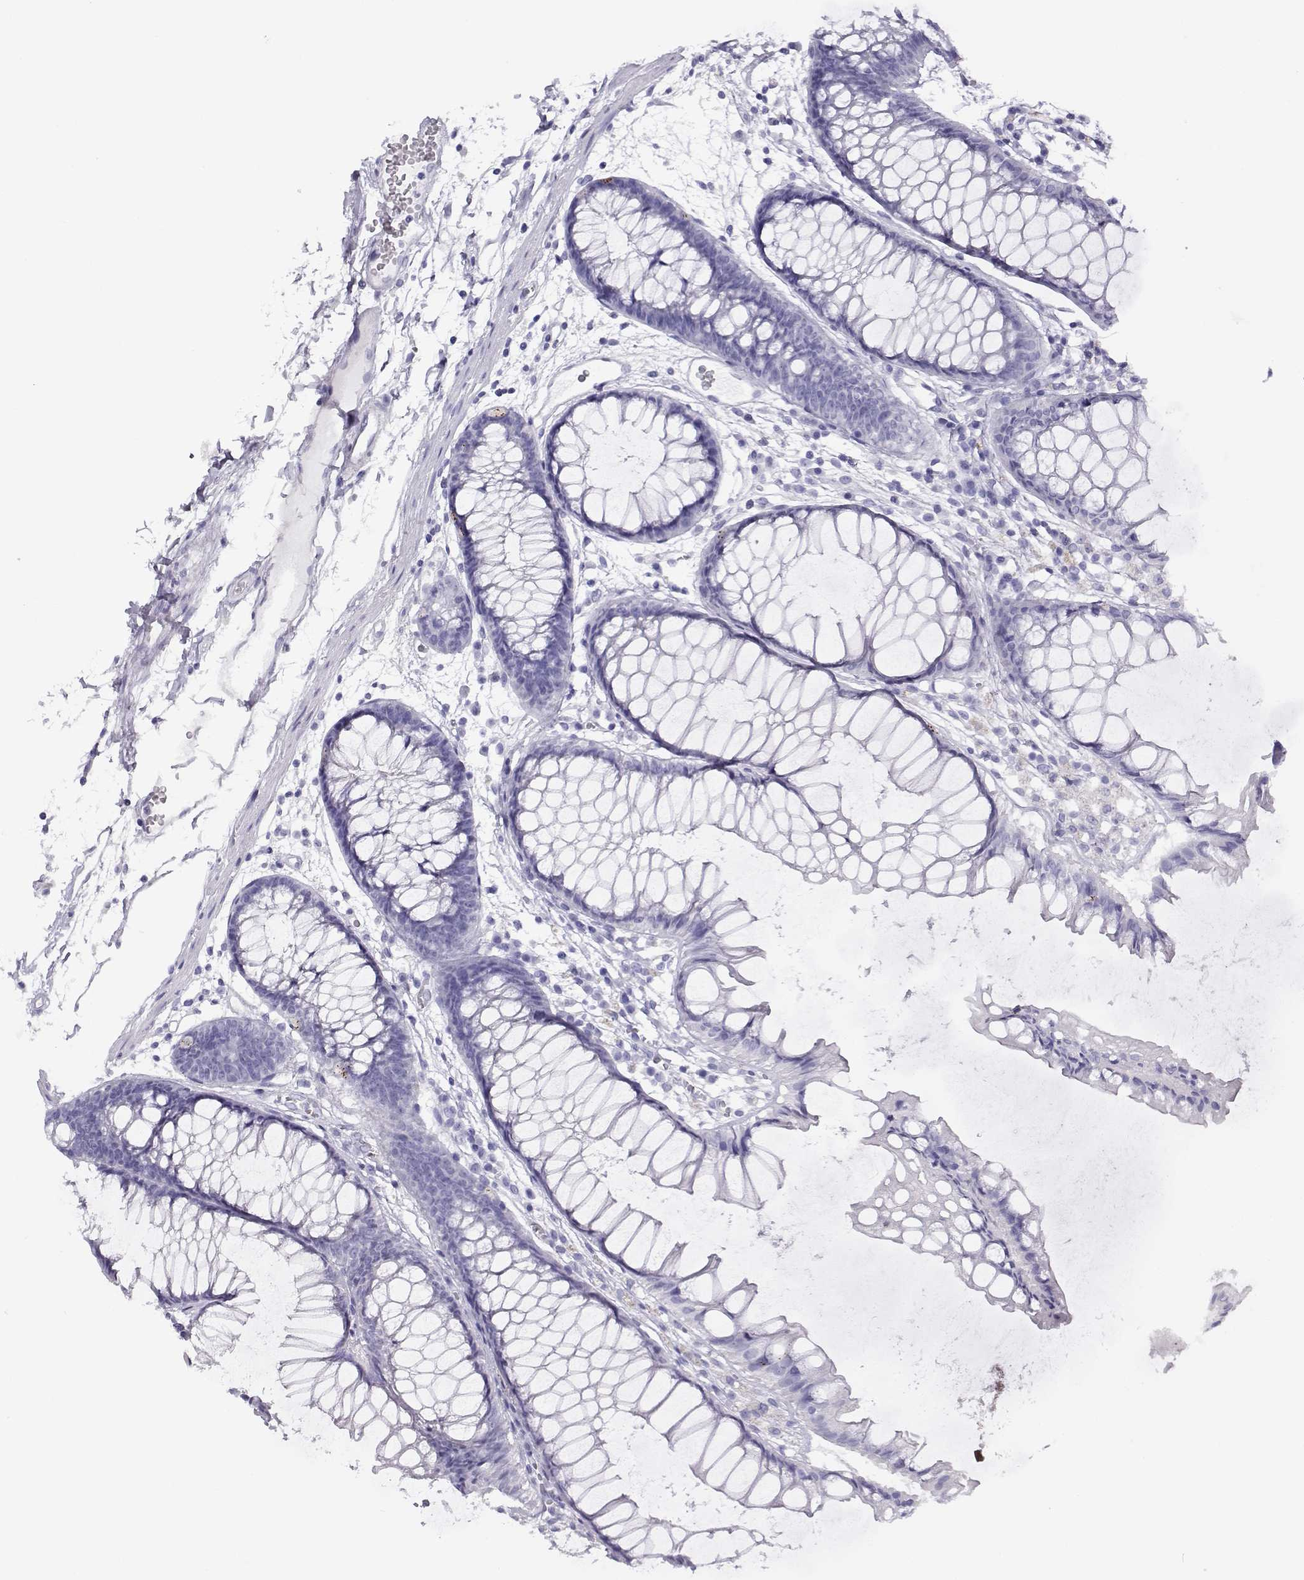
{"staining": {"intensity": "negative", "quantity": "none", "location": "none"}, "tissue": "colon", "cell_type": "Endothelial cells", "image_type": "normal", "snomed": [{"axis": "morphology", "description": "Normal tissue, NOS"}, {"axis": "morphology", "description": "Adenocarcinoma, NOS"}, {"axis": "topography", "description": "Colon"}], "caption": "Image shows no significant protein positivity in endothelial cells of unremarkable colon.", "gene": "RHOXF2B", "patient": {"sex": "male", "age": 65}}